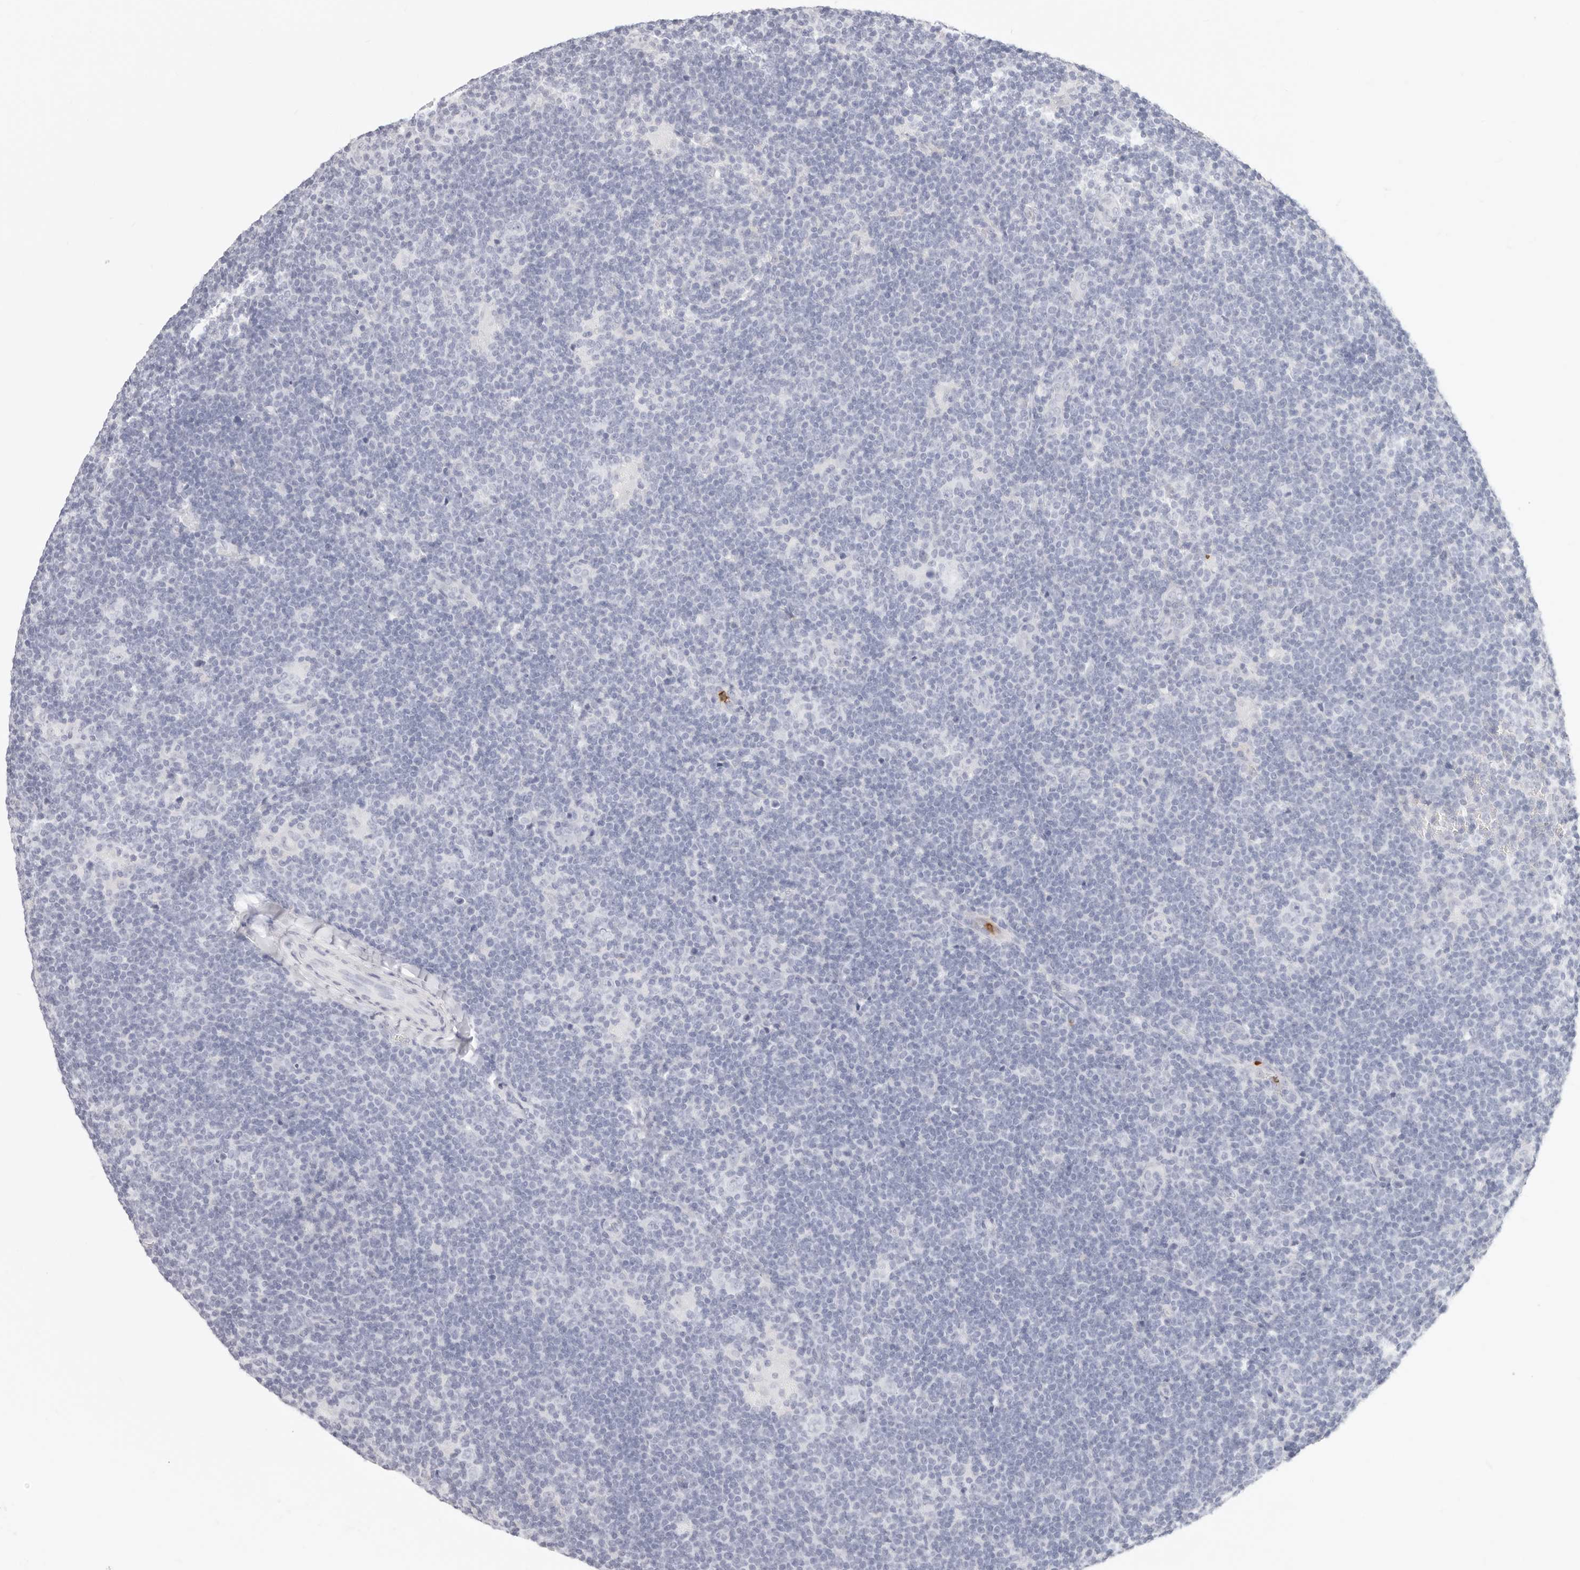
{"staining": {"intensity": "negative", "quantity": "none", "location": "none"}, "tissue": "lymphoma", "cell_type": "Tumor cells", "image_type": "cancer", "snomed": [{"axis": "morphology", "description": "Hodgkin's disease, NOS"}, {"axis": "topography", "description": "Lymph node"}], "caption": "Tumor cells show no significant protein expression in Hodgkin's disease.", "gene": "CAMP", "patient": {"sex": "female", "age": 57}}